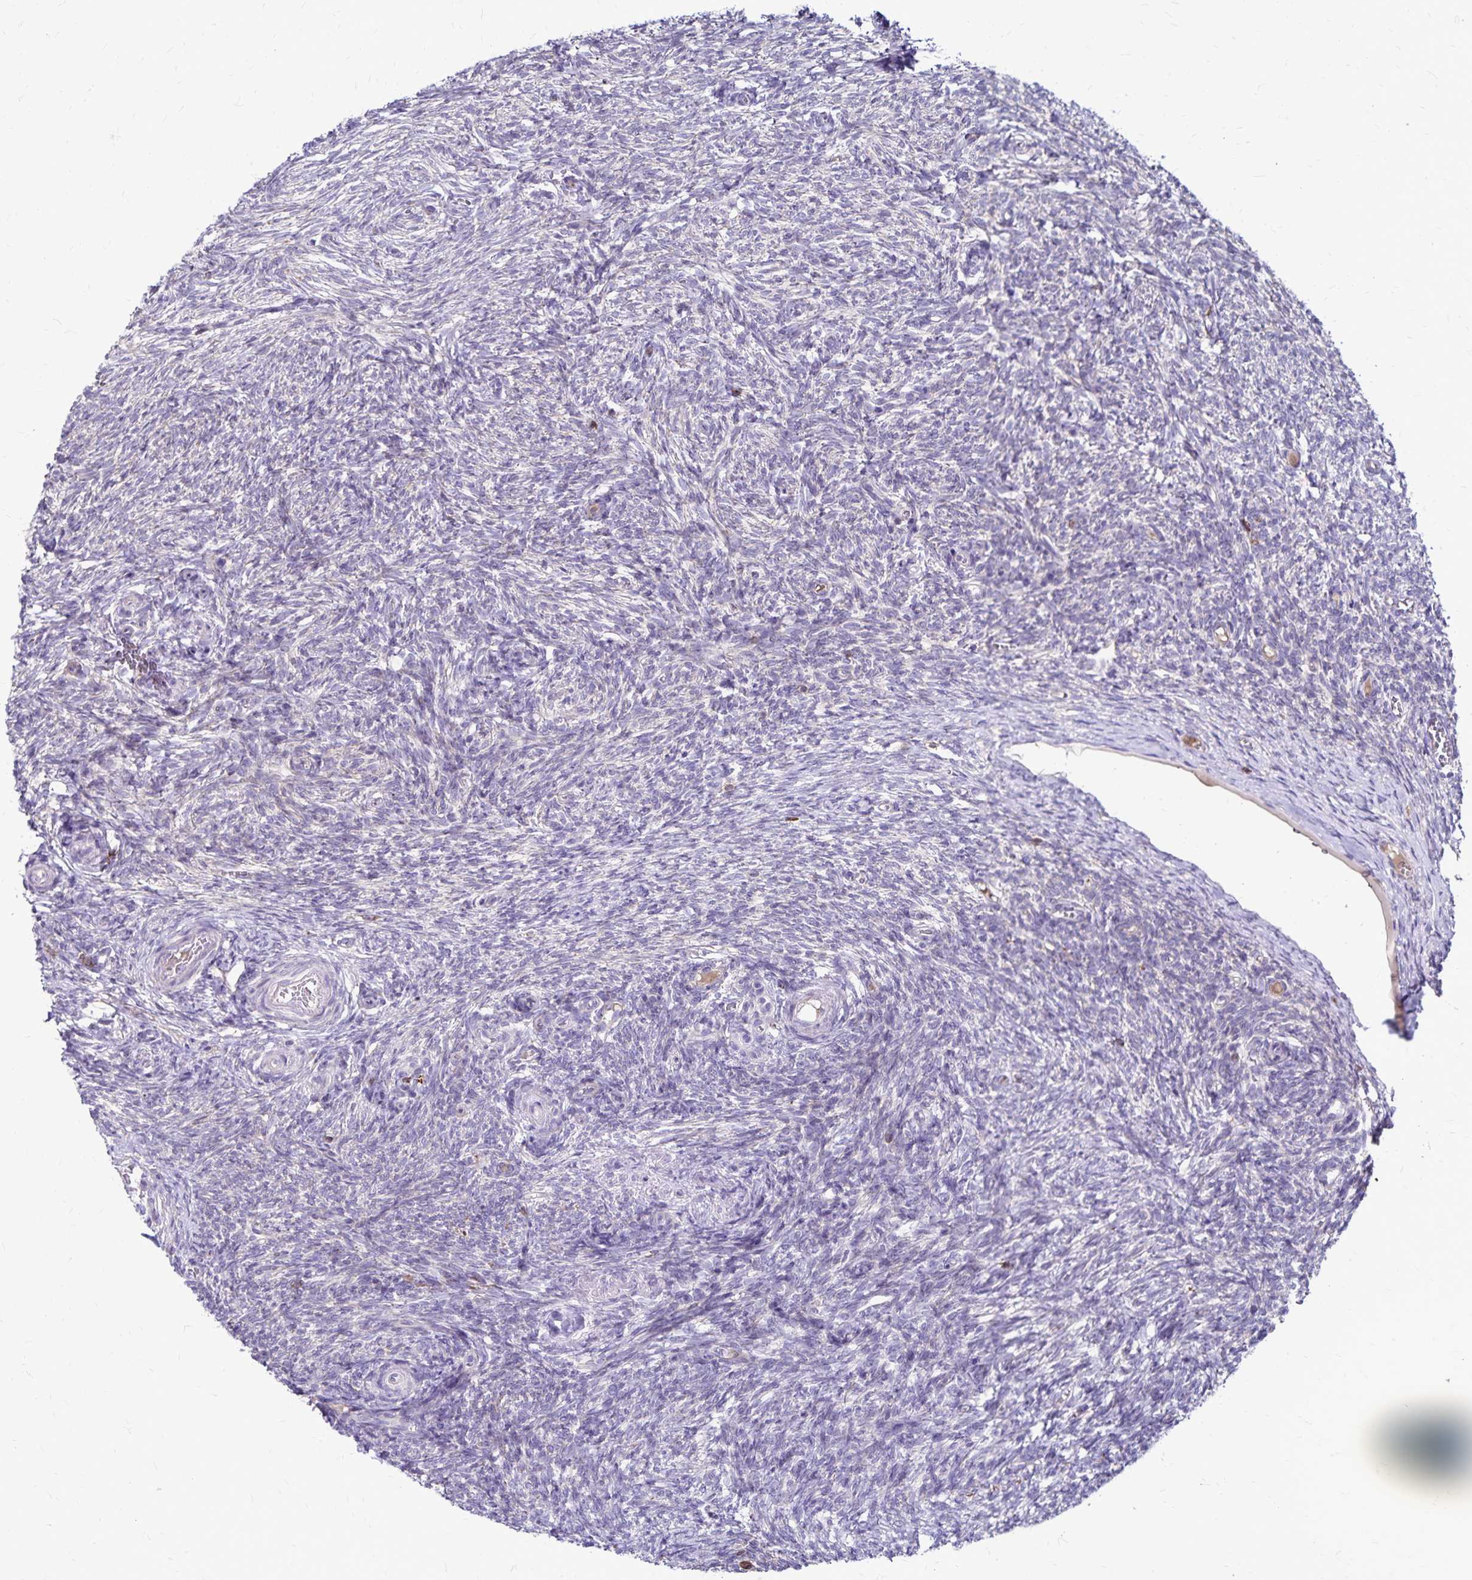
{"staining": {"intensity": "strong", "quantity": ">75%", "location": "cytoplasmic/membranous"}, "tissue": "ovary", "cell_type": "Follicle cells", "image_type": "normal", "snomed": [{"axis": "morphology", "description": "Normal tissue, NOS"}, {"axis": "topography", "description": "Ovary"}], "caption": "The photomicrograph demonstrates staining of benign ovary, revealing strong cytoplasmic/membranous protein expression (brown color) within follicle cells.", "gene": "NAGPA", "patient": {"sex": "female", "age": 39}}